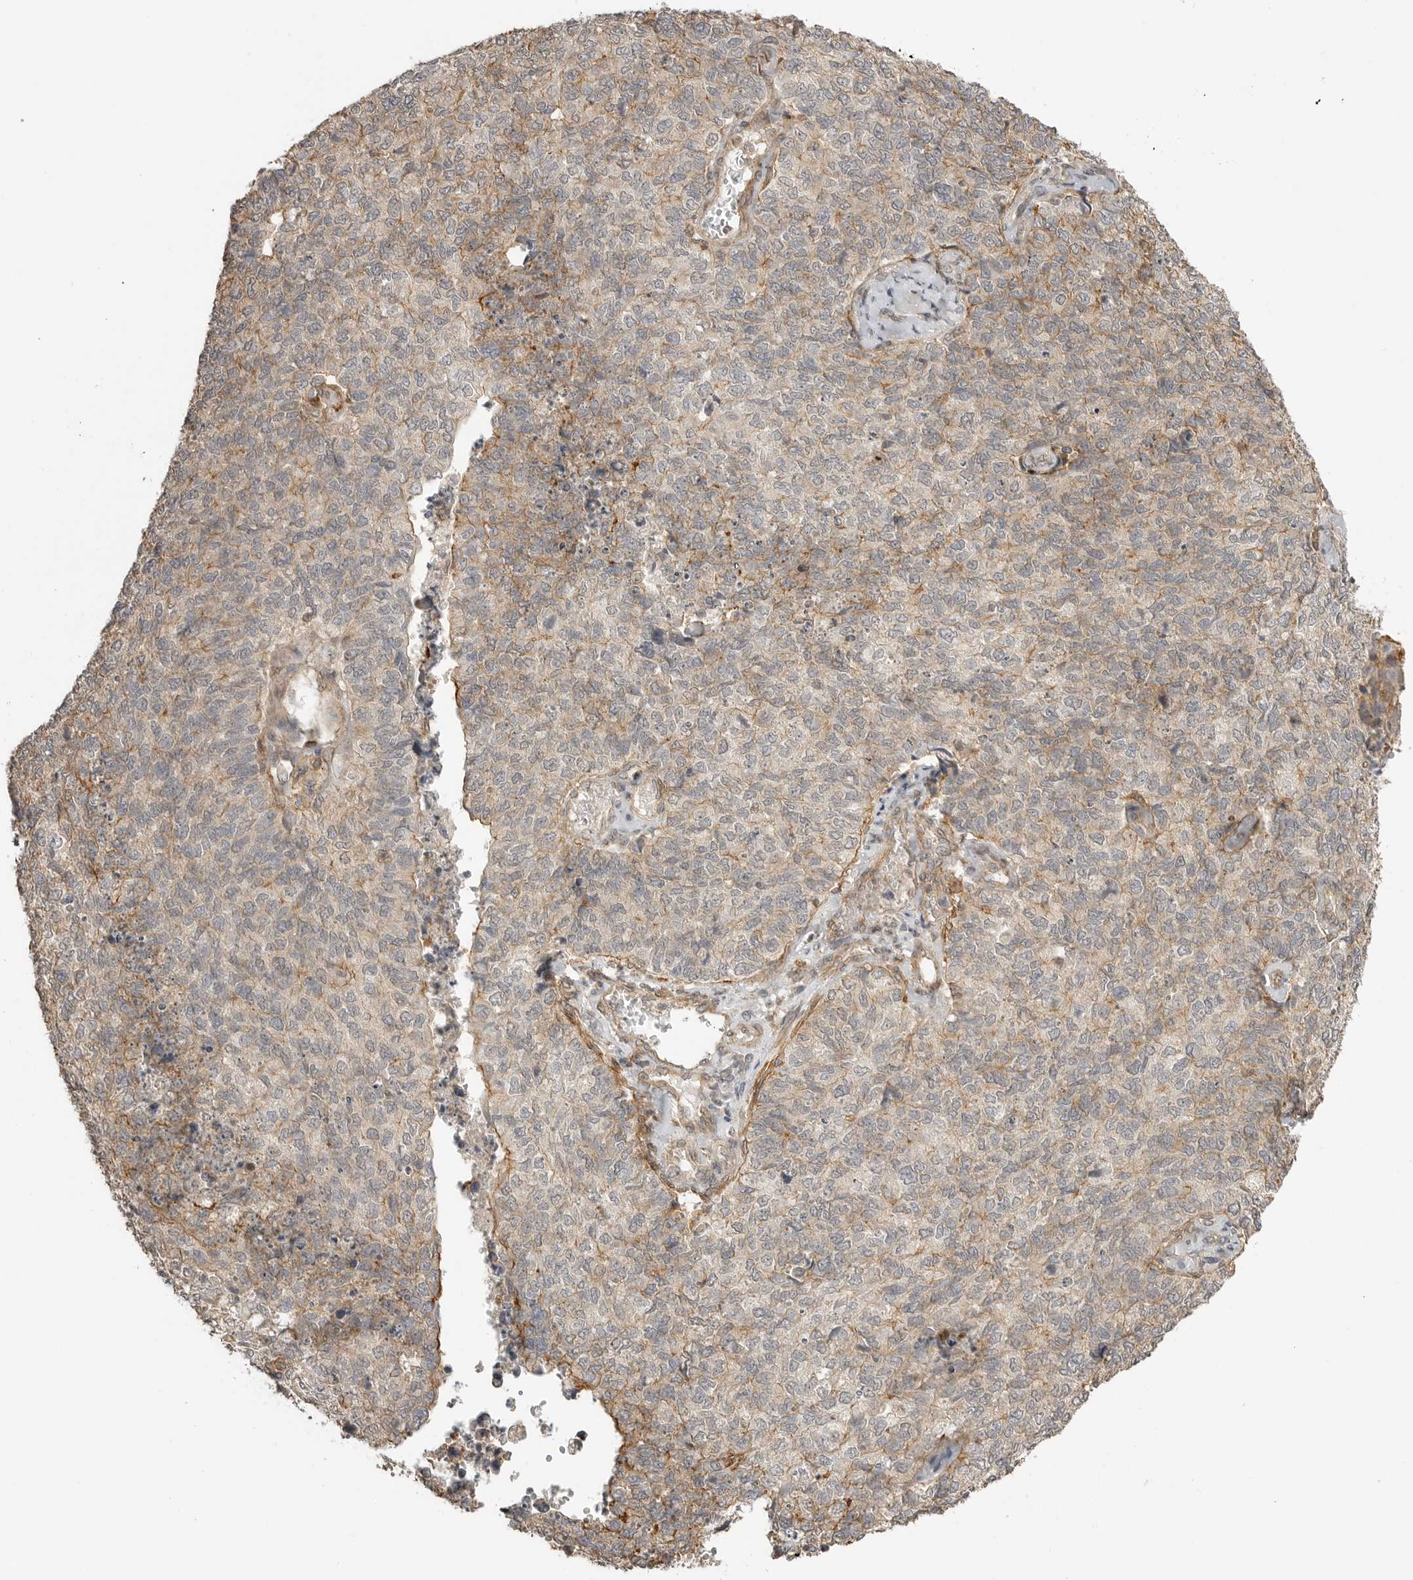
{"staining": {"intensity": "moderate", "quantity": "<25%", "location": "cytoplasmic/membranous"}, "tissue": "cervical cancer", "cell_type": "Tumor cells", "image_type": "cancer", "snomed": [{"axis": "morphology", "description": "Squamous cell carcinoma, NOS"}, {"axis": "topography", "description": "Cervix"}], "caption": "Immunohistochemical staining of human cervical squamous cell carcinoma shows low levels of moderate cytoplasmic/membranous positivity in approximately <25% of tumor cells.", "gene": "GPC2", "patient": {"sex": "female", "age": 63}}